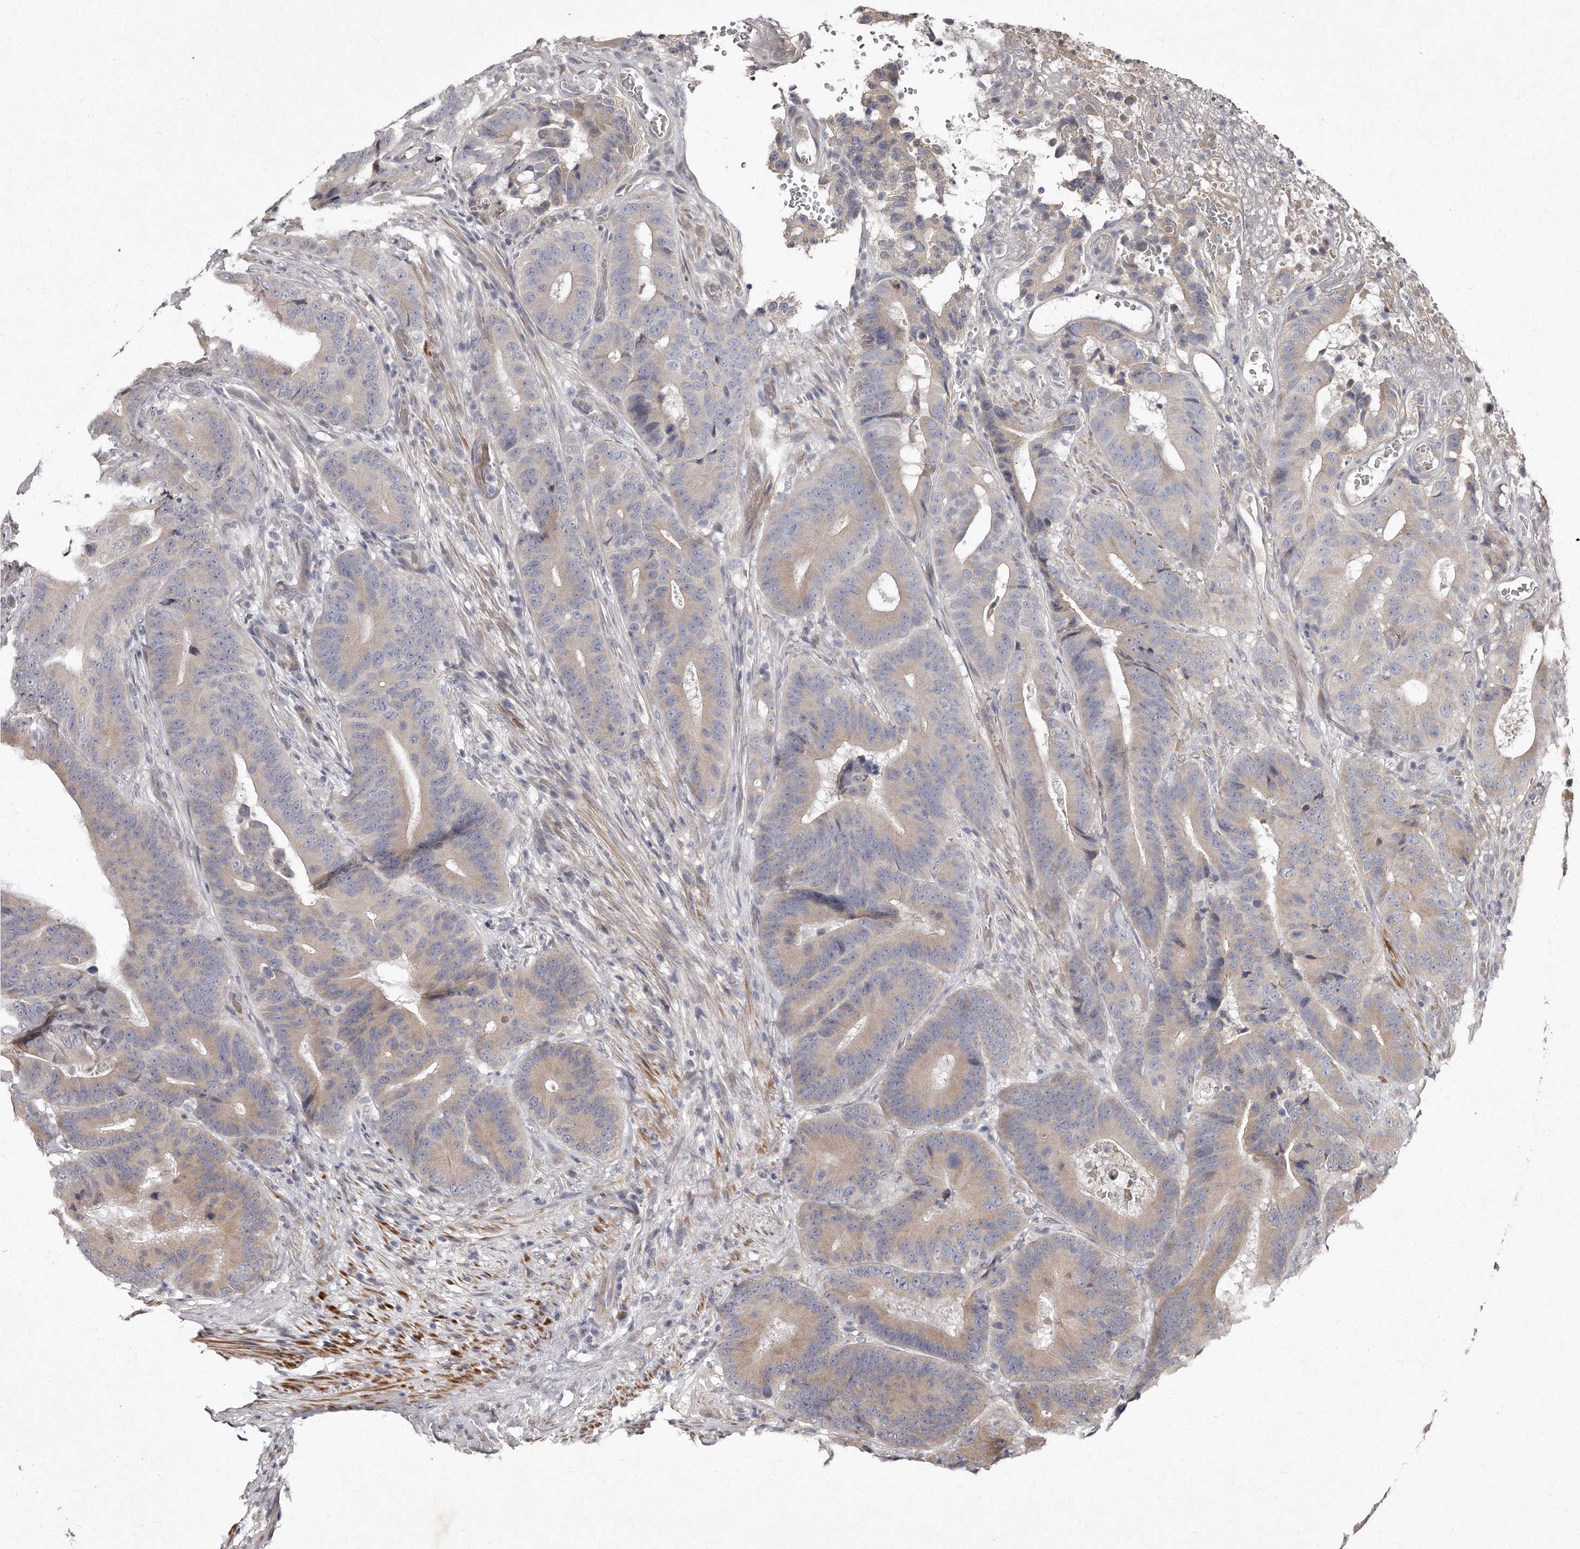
{"staining": {"intensity": "weak", "quantity": "<25%", "location": "cytoplasmic/membranous"}, "tissue": "colorectal cancer", "cell_type": "Tumor cells", "image_type": "cancer", "snomed": [{"axis": "morphology", "description": "Adenocarcinoma, NOS"}, {"axis": "topography", "description": "Colon"}], "caption": "DAB (3,3'-diaminobenzidine) immunohistochemical staining of colorectal cancer demonstrates no significant staining in tumor cells. (DAB (3,3'-diaminobenzidine) IHC visualized using brightfield microscopy, high magnification).", "gene": "TECR", "patient": {"sex": "male", "age": 83}}